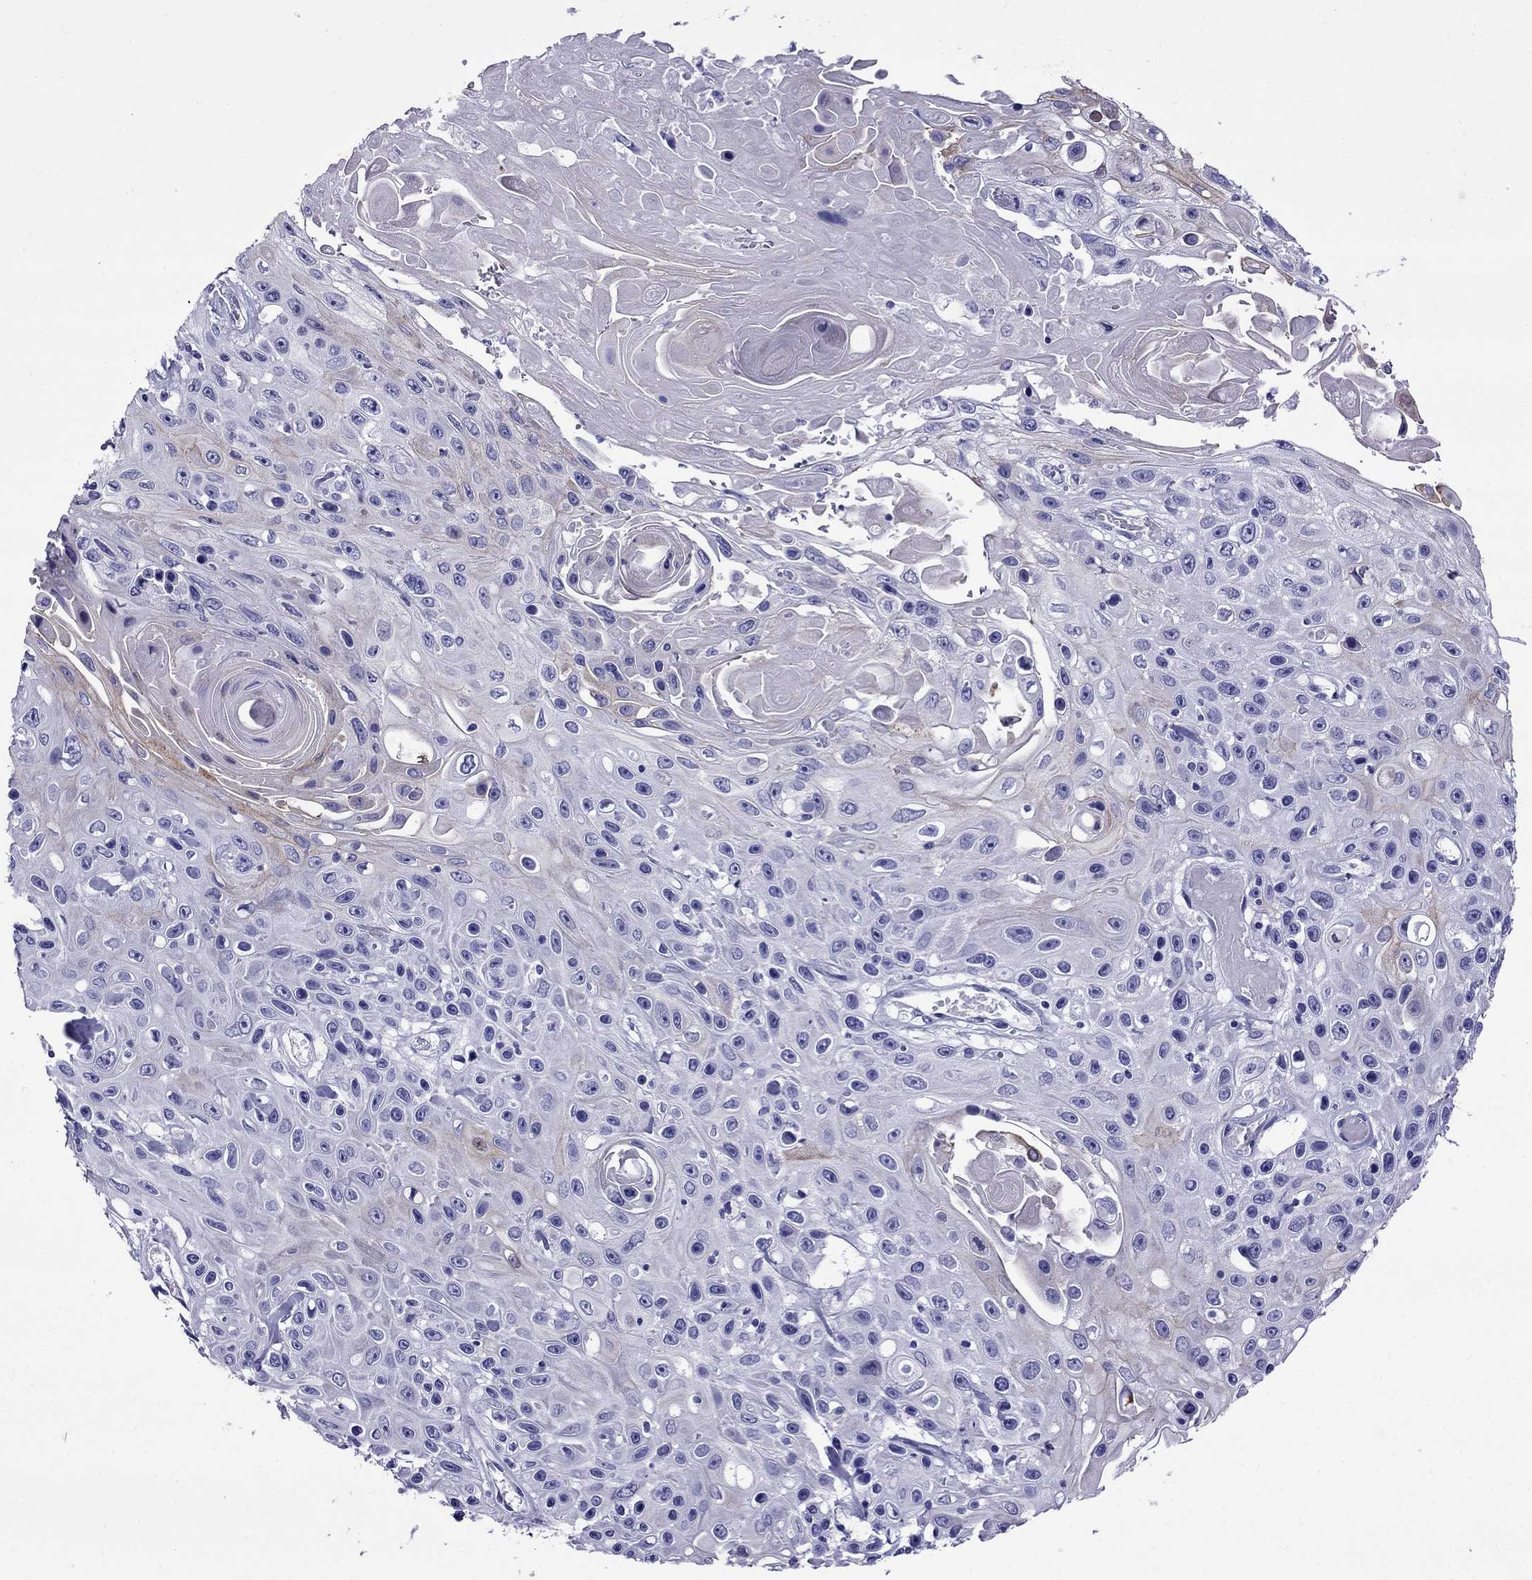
{"staining": {"intensity": "moderate", "quantity": "<25%", "location": "cytoplasmic/membranous"}, "tissue": "skin cancer", "cell_type": "Tumor cells", "image_type": "cancer", "snomed": [{"axis": "morphology", "description": "Squamous cell carcinoma, NOS"}, {"axis": "topography", "description": "Skin"}], "caption": "High-magnification brightfield microscopy of skin cancer stained with DAB (brown) and counterstained with hematoxylin (blue). tumor cells exhibit moderate cytoplasmic/membranous staining is identified in approximately<25% of cells.", "gene": "CRYBA1", "patient": {"sex": "male", "age": 82}}